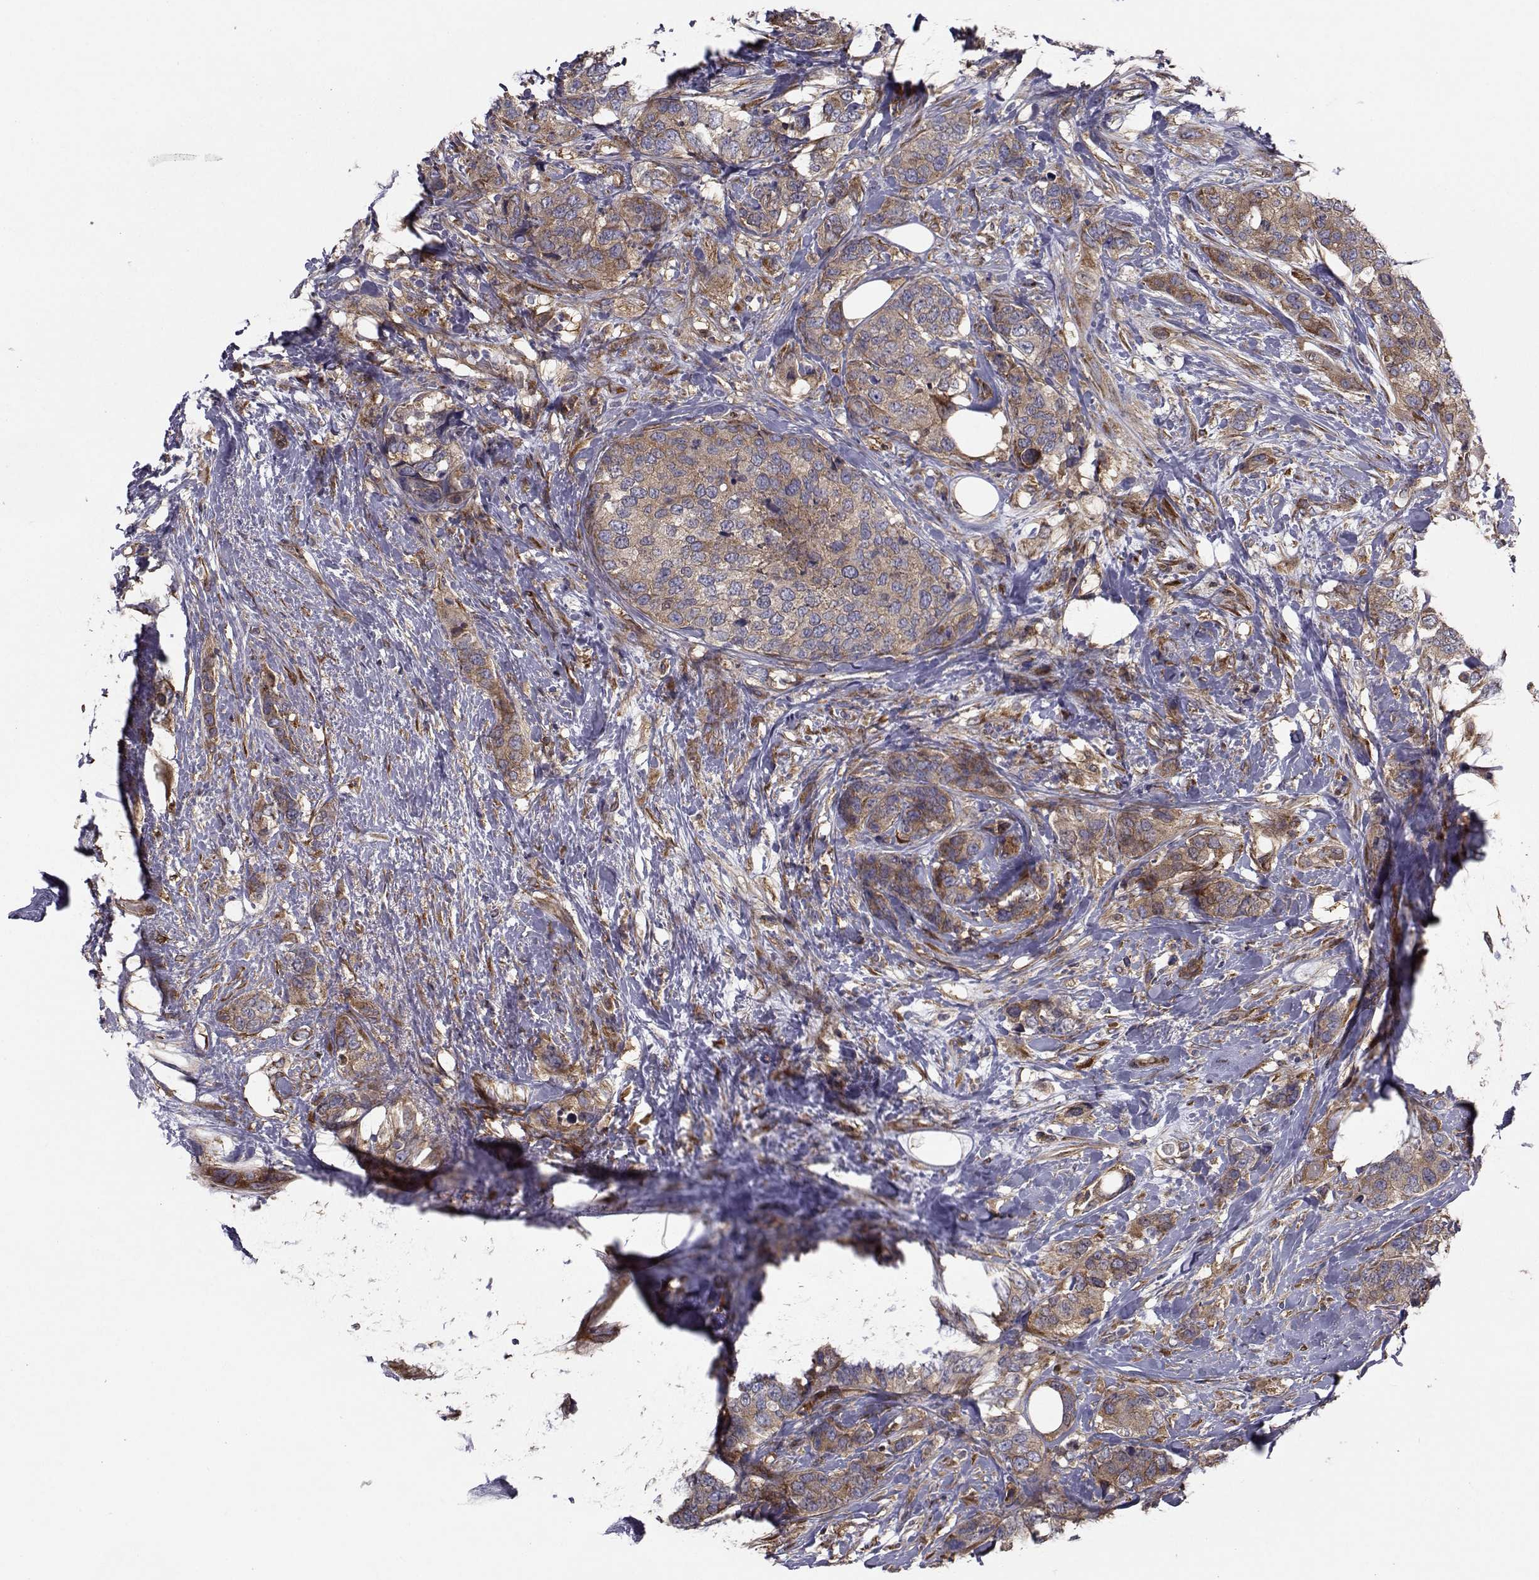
{"staining": {"intensity": "moderate", "quantity": ">75%", "location": "cytoplasmic/membranous"}, "tissue": "breast cancer", "cell_type": "Tumor cells", "image_type": "cancer", "snomed": [{"axis": "morphology", "description": "Lobular carcinoma"}, {"axis": "topography", "description": "Breast"}], "caption": "Moderate cytoplasmic/membranous staining is appreciated in about >75% of tumor cells in breast cancer (lobular carcinoma).", "gene": "TRIP10", "patient": {"sex": "female", "age": 59}}